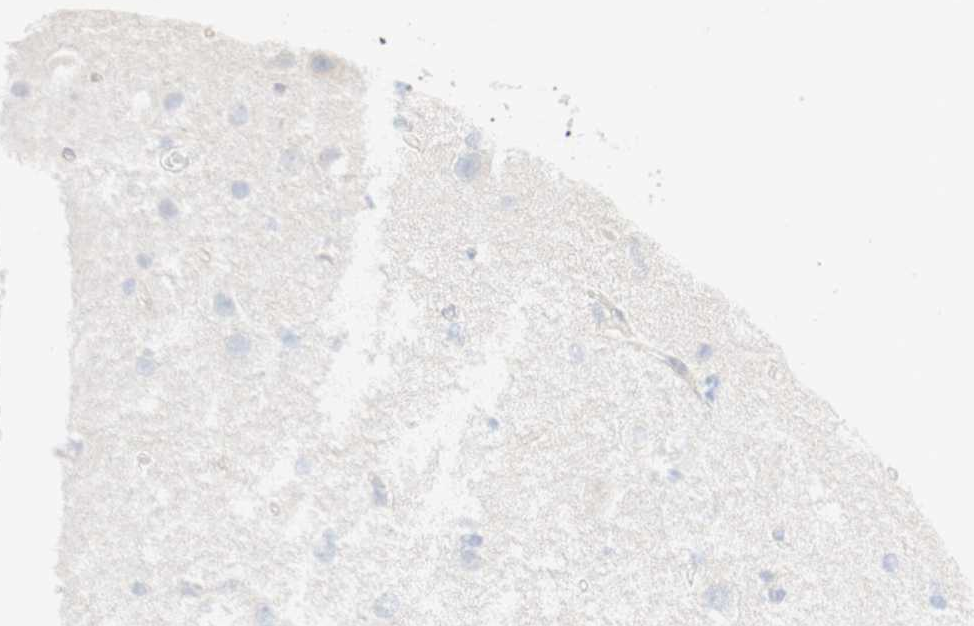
{"staining": {"intensity": "negative", "quantity": "none", "location": "none"}, "tissue": "glioma", "cell_type": "Tumor cells", "image_type": "cancer", "snomed": [{"axis": "morphology", "description": "Glioma, malignant, High grade"}, {"axis": "topography", "description": "Brain"}], "caption": "Tumor cells are negative for brown protein staining in glioma.", "gene": "B4GALNT3", "patient": {"sex": "female", "age": 59}}